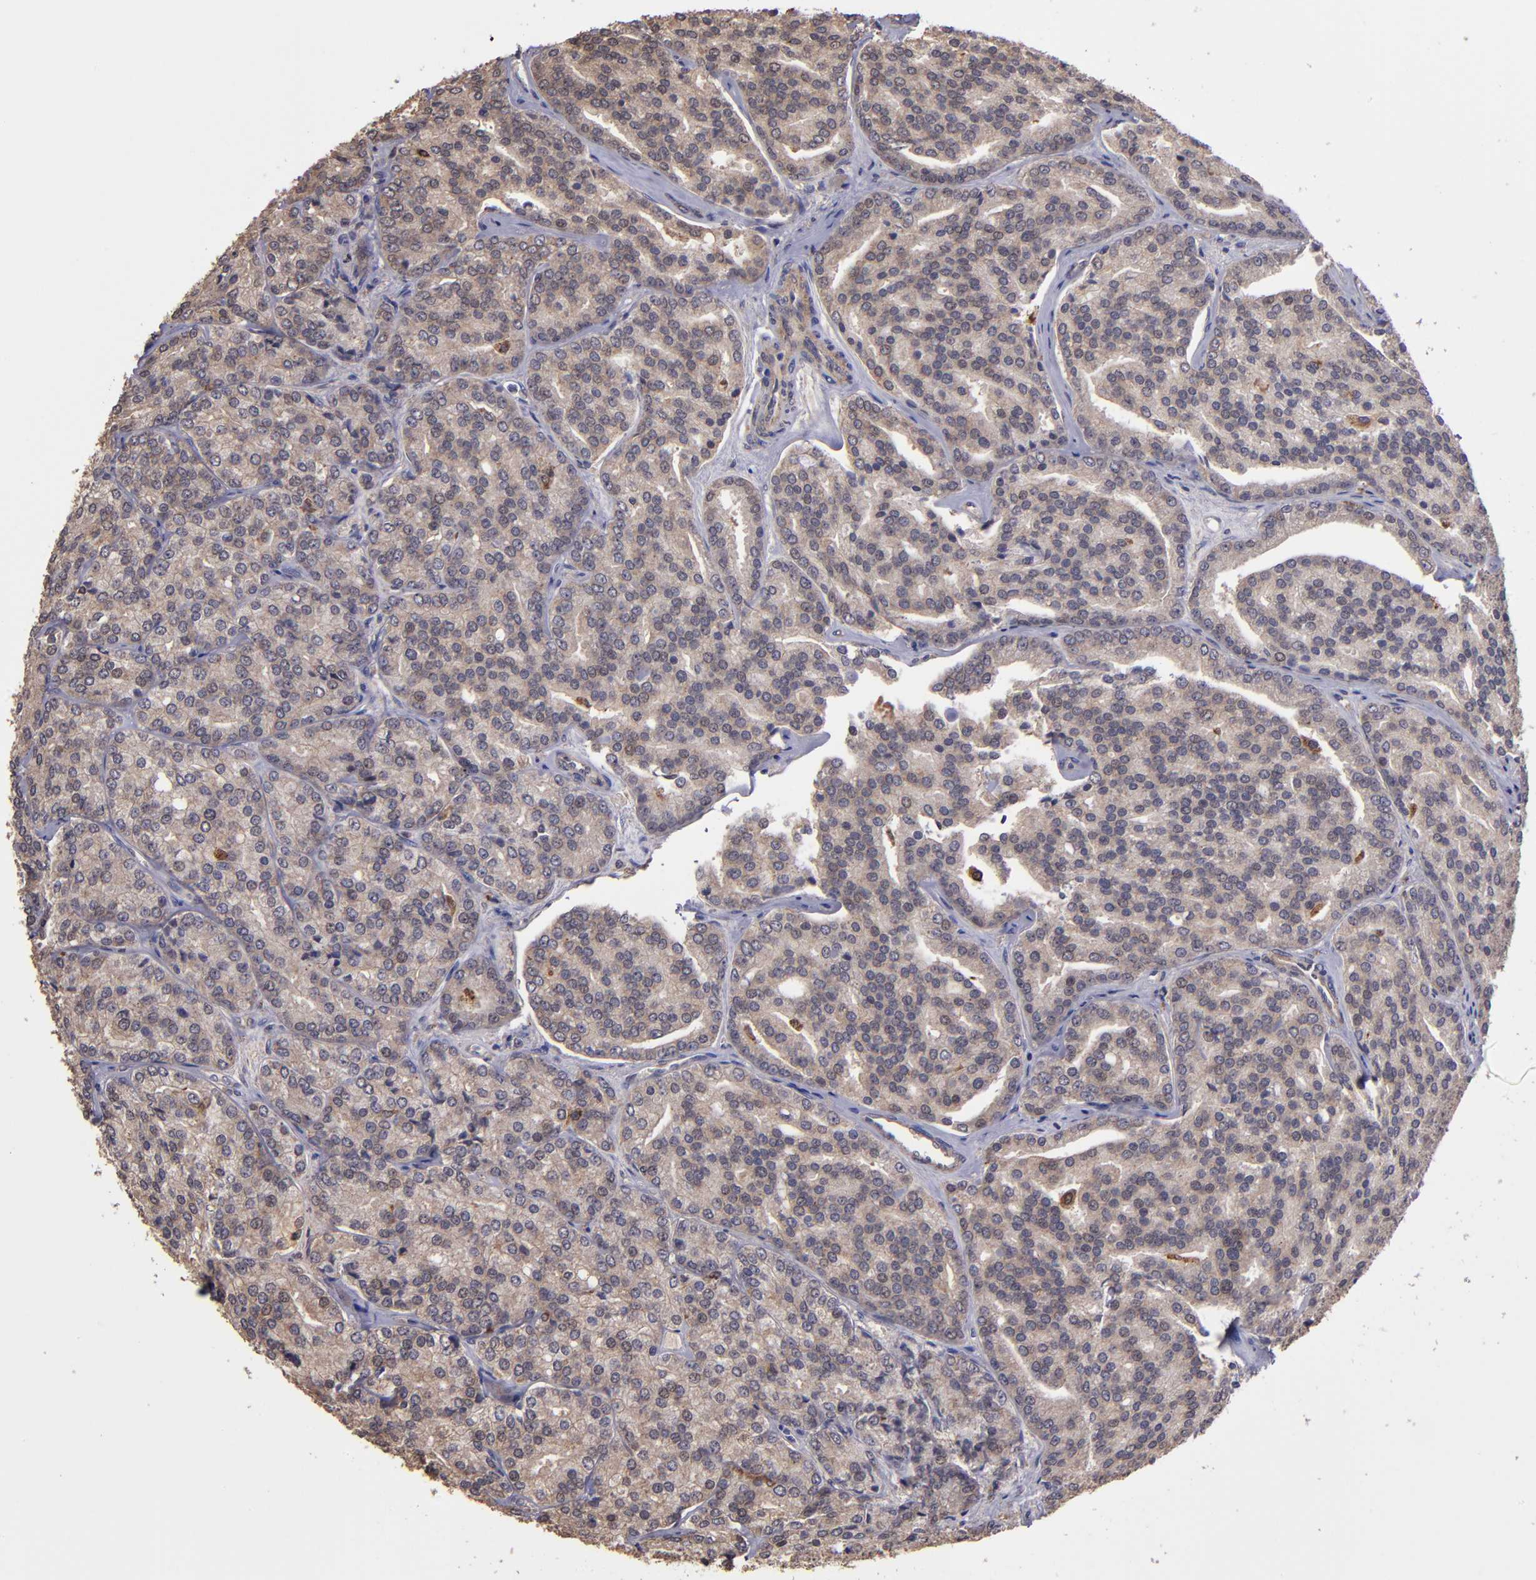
{"staining": {"intensity": "moderate", "quantity": ">75%", "location": "cytoplasmic/membranous,nuclear"}, "tissue": "prostate cancer", "cell_type": "Tumor cells", "image_type": "cancer", "snomed": [{"axis": "morphology", "description": "Adenocarcinoma, High grade"}, {"axis": "topography", "description": "Prostate"}], "caption": "Immunohistochemical staining of high-grade adenocarcinoma (prostate) exhibits medium levels of moderate cytoplasmic/membranous and nuclear protein staining in approximately >75% of tumor cells. (Stains: DAB in brown, nuclei in blue, Microscopy: brightfield microscopy at high magnification).", "gene": "SIPA1L1", "patient": {"sex": "male", "age": 64}}